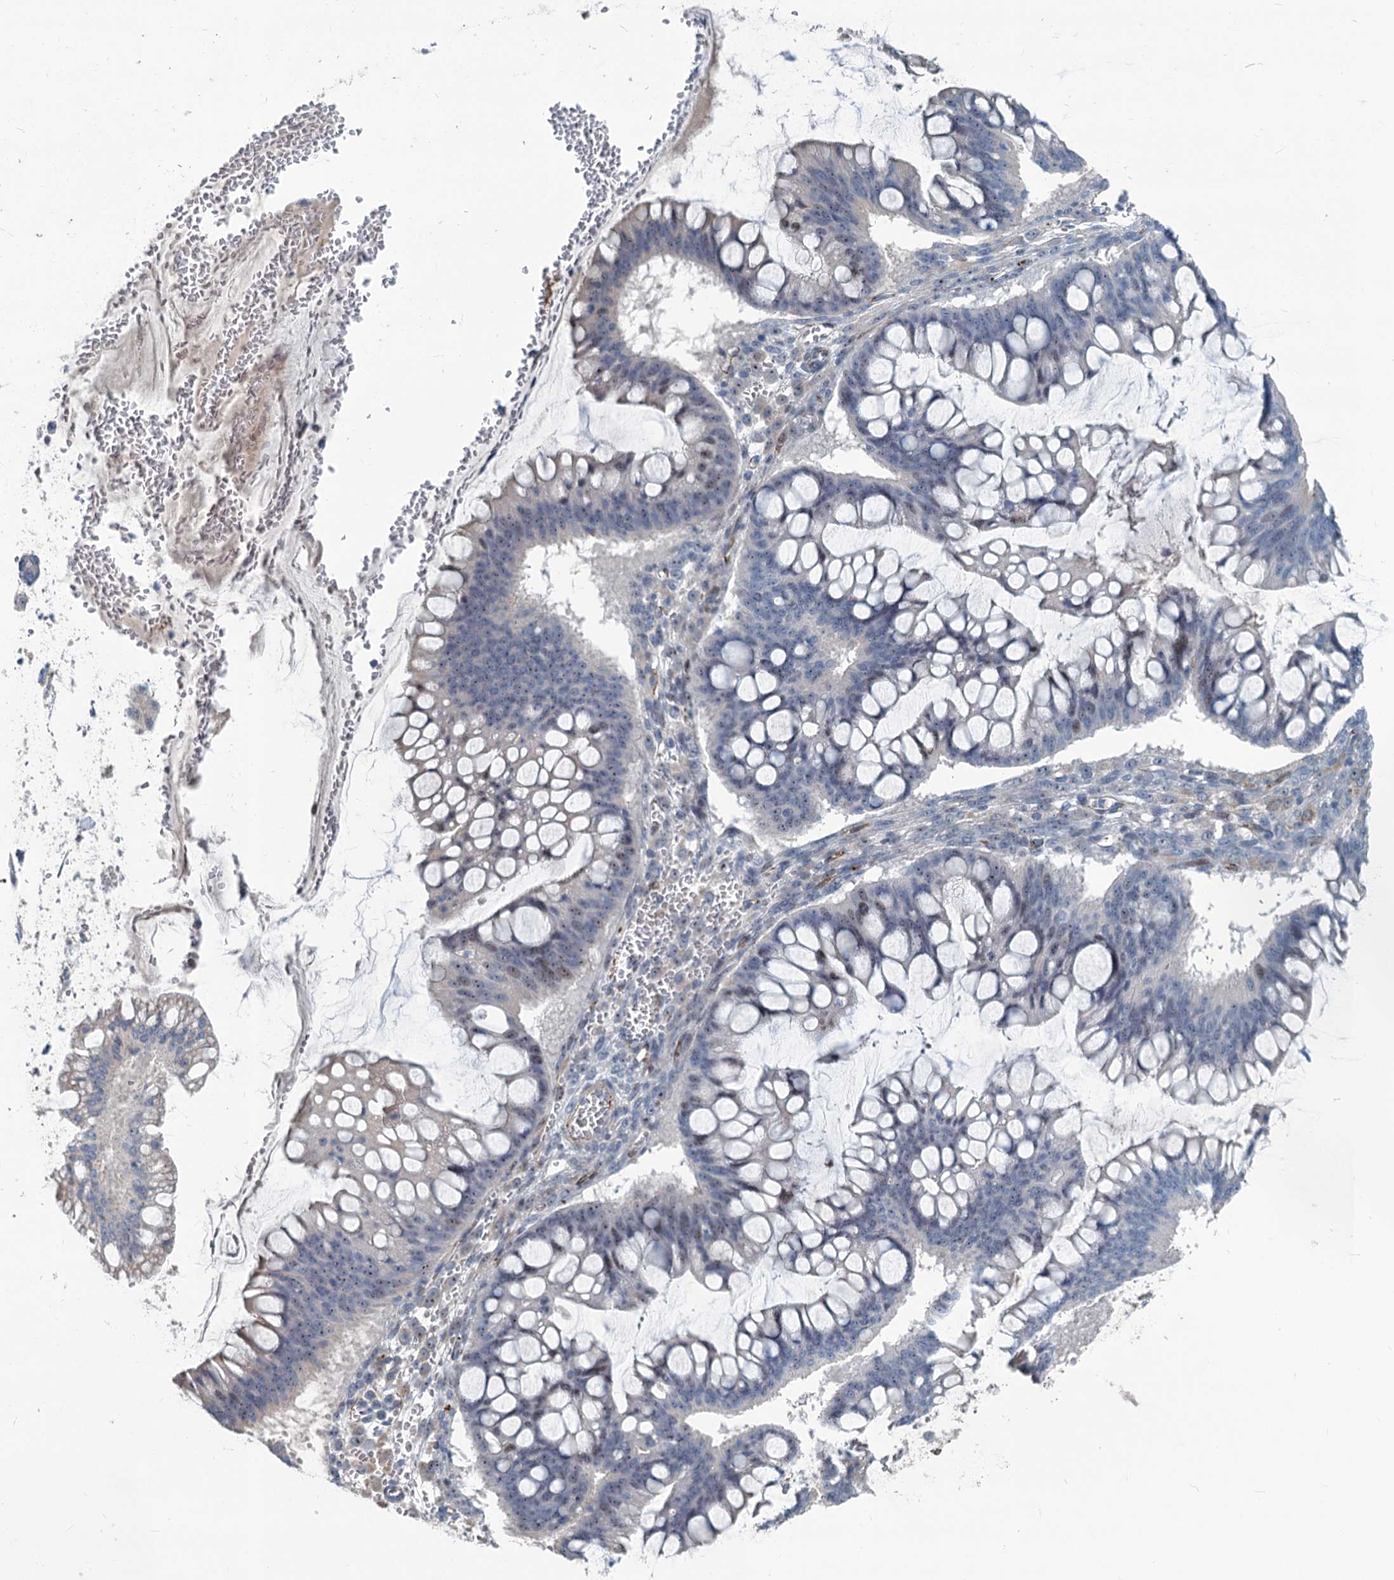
{"staining": {"intensity": "weak", "quantity": "25%-75%", "location": "nuclear"}, "tissue": "ovarian cancer", "cell_type": "Tumor cells", "image_type": "cancer", "snomed": [{"axis": "morphology", "description": "Cystadenocarcinoma, mucinous, NOS"}, {"axis": "topography", "description": "Ovary"}], "caption": "Ovarian mucinous cystadenocarcinoma tissue shows weak nuclear expression in approximately 25%-75% of tumor cells, visualized by immunohistochemistry.", "gene": "ASXL3", "patient": {"sex": "female", "age": 73}}